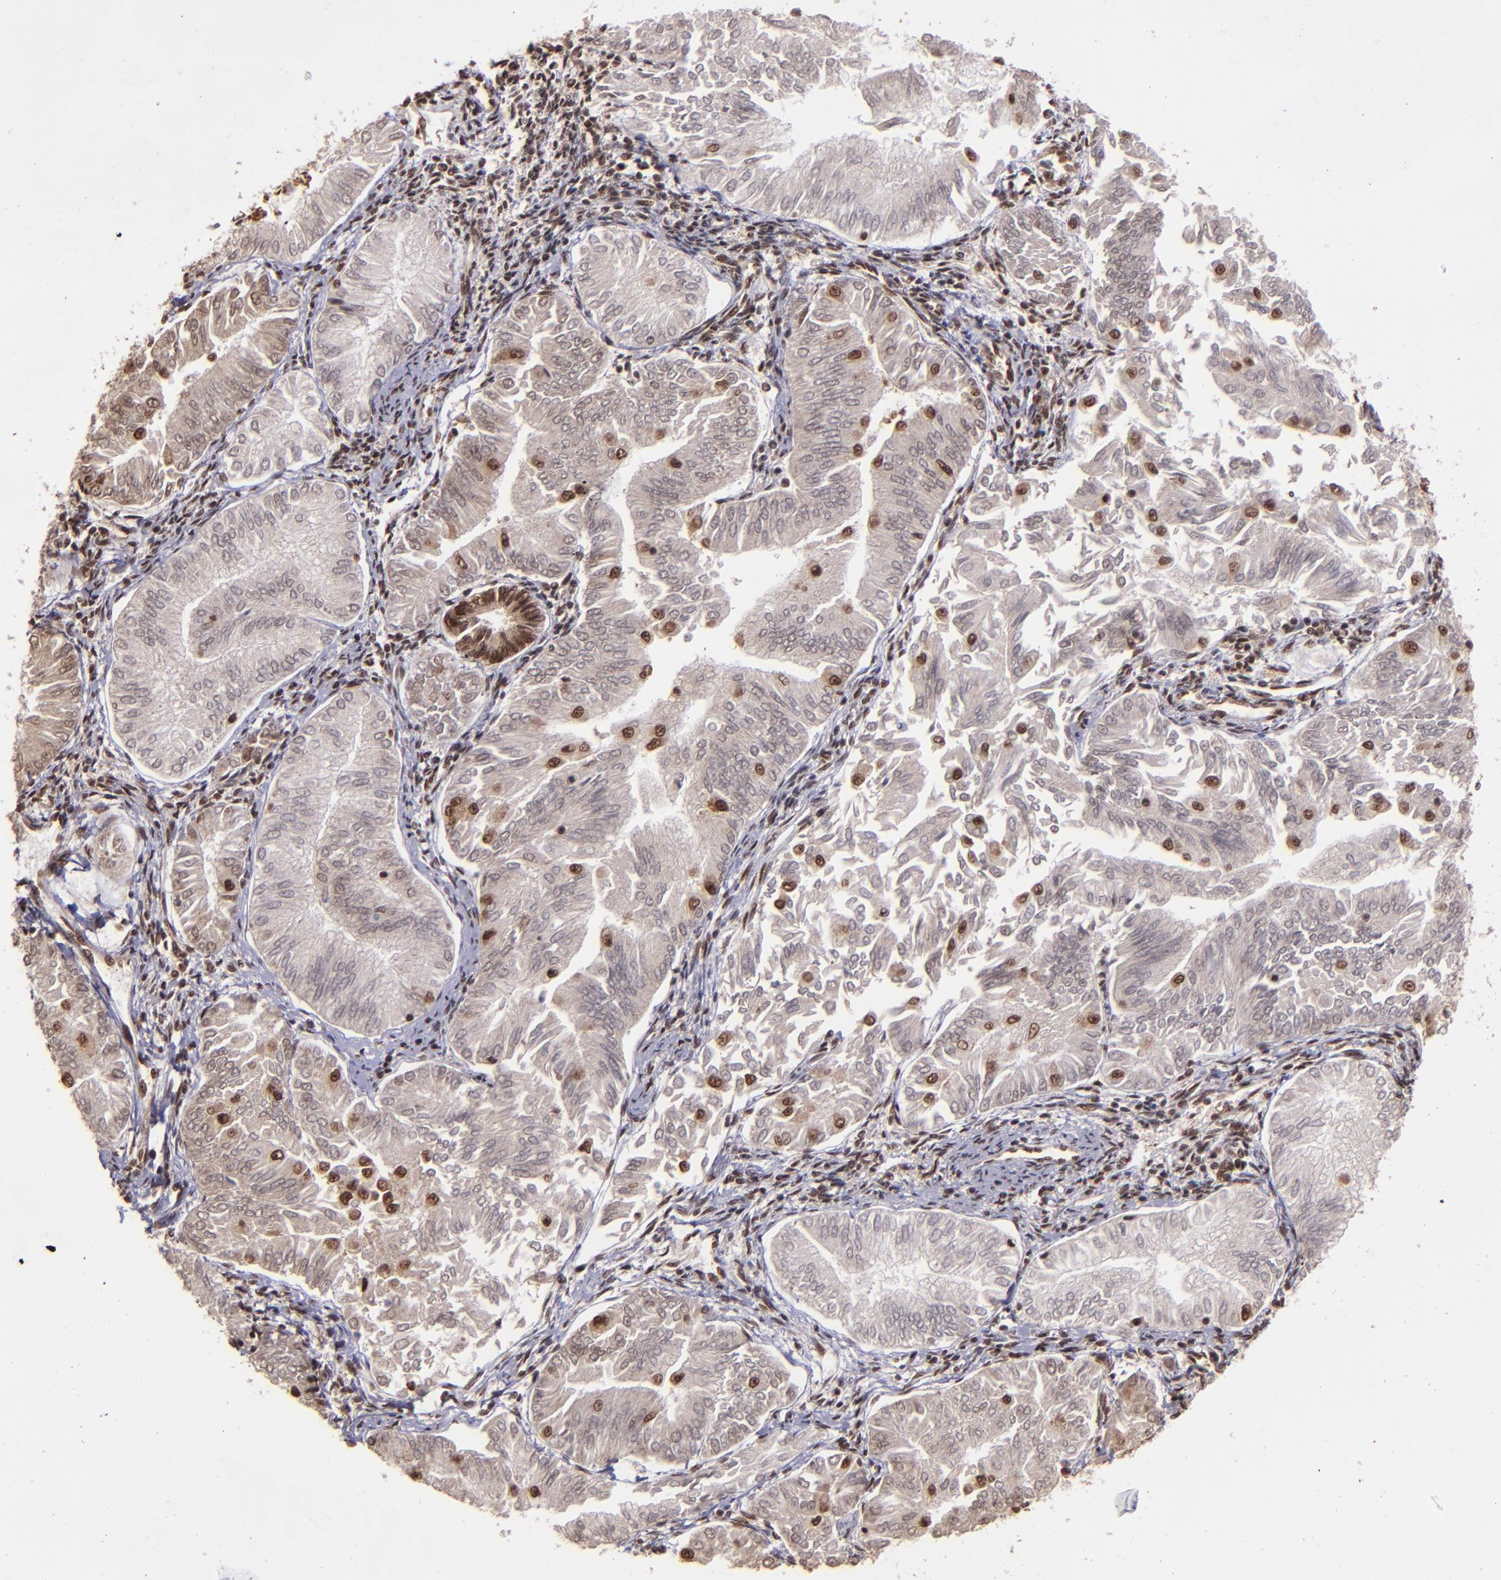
{"staining": {"intensity": "strong", "quantity": "<25%", "location": "nuclear"}, "tissue": "endometrial cancer", "cell_type": "Tumor cells", "image_type": "cancer", "snomed": [{"axis": "morphology", "description": "Adenocarcinoma, NOS"}, {"axis": "topography", "description": "Endometrium"}], "caption": "Endometrial adenocarcinoma stained for a protein exhibits strong nuclear positivity in tumor cells.", "gene": "PQBP1", "patient": {"sex": "female", "age": 53}}